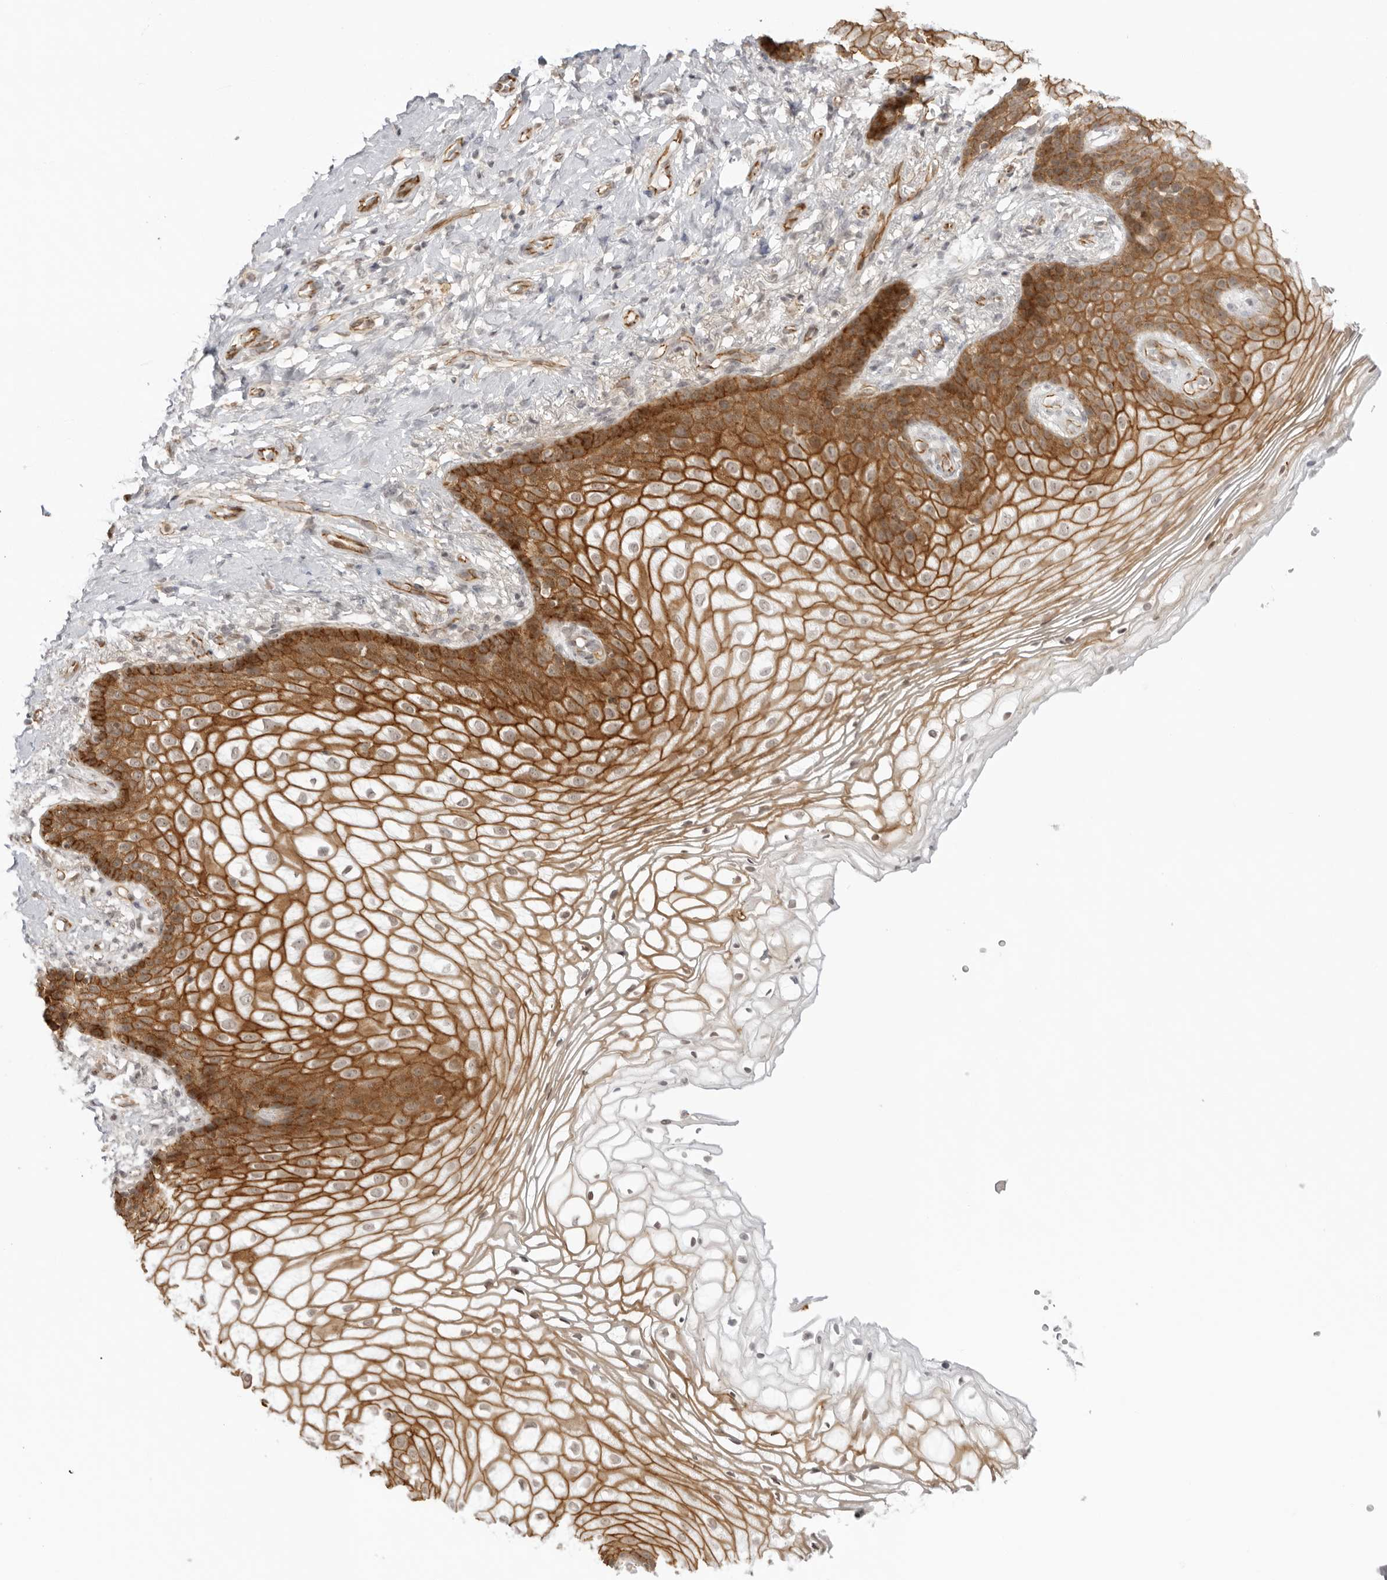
{"staining": {"intensity": "strong", "quantity": ">75%", "location": "cytoplasmic/membranous"}, "tissue": "vagina", "cell_type": "Squamous epithelial cells", "image_type": "normal", "snomed": [{"axis": "morphology", "description": "Normal tissue, NOS"}, {"axis": "topography", "description": "Vagina"}], "caption": "Immunohistochemistry staining of unremarkable vagina, which displays high levels of strong cytoplasmic/membranous staining in about >75% of squamous epithelial cells indicating strong cytoplasmic/membranous protein expression. The staining was performed using DAB (brown) for protein detection and nuclei were counterstained in hematoxylin (blue).", "gene": "TRAPPC3", "patient": {"sex": "female", "age": 60}}